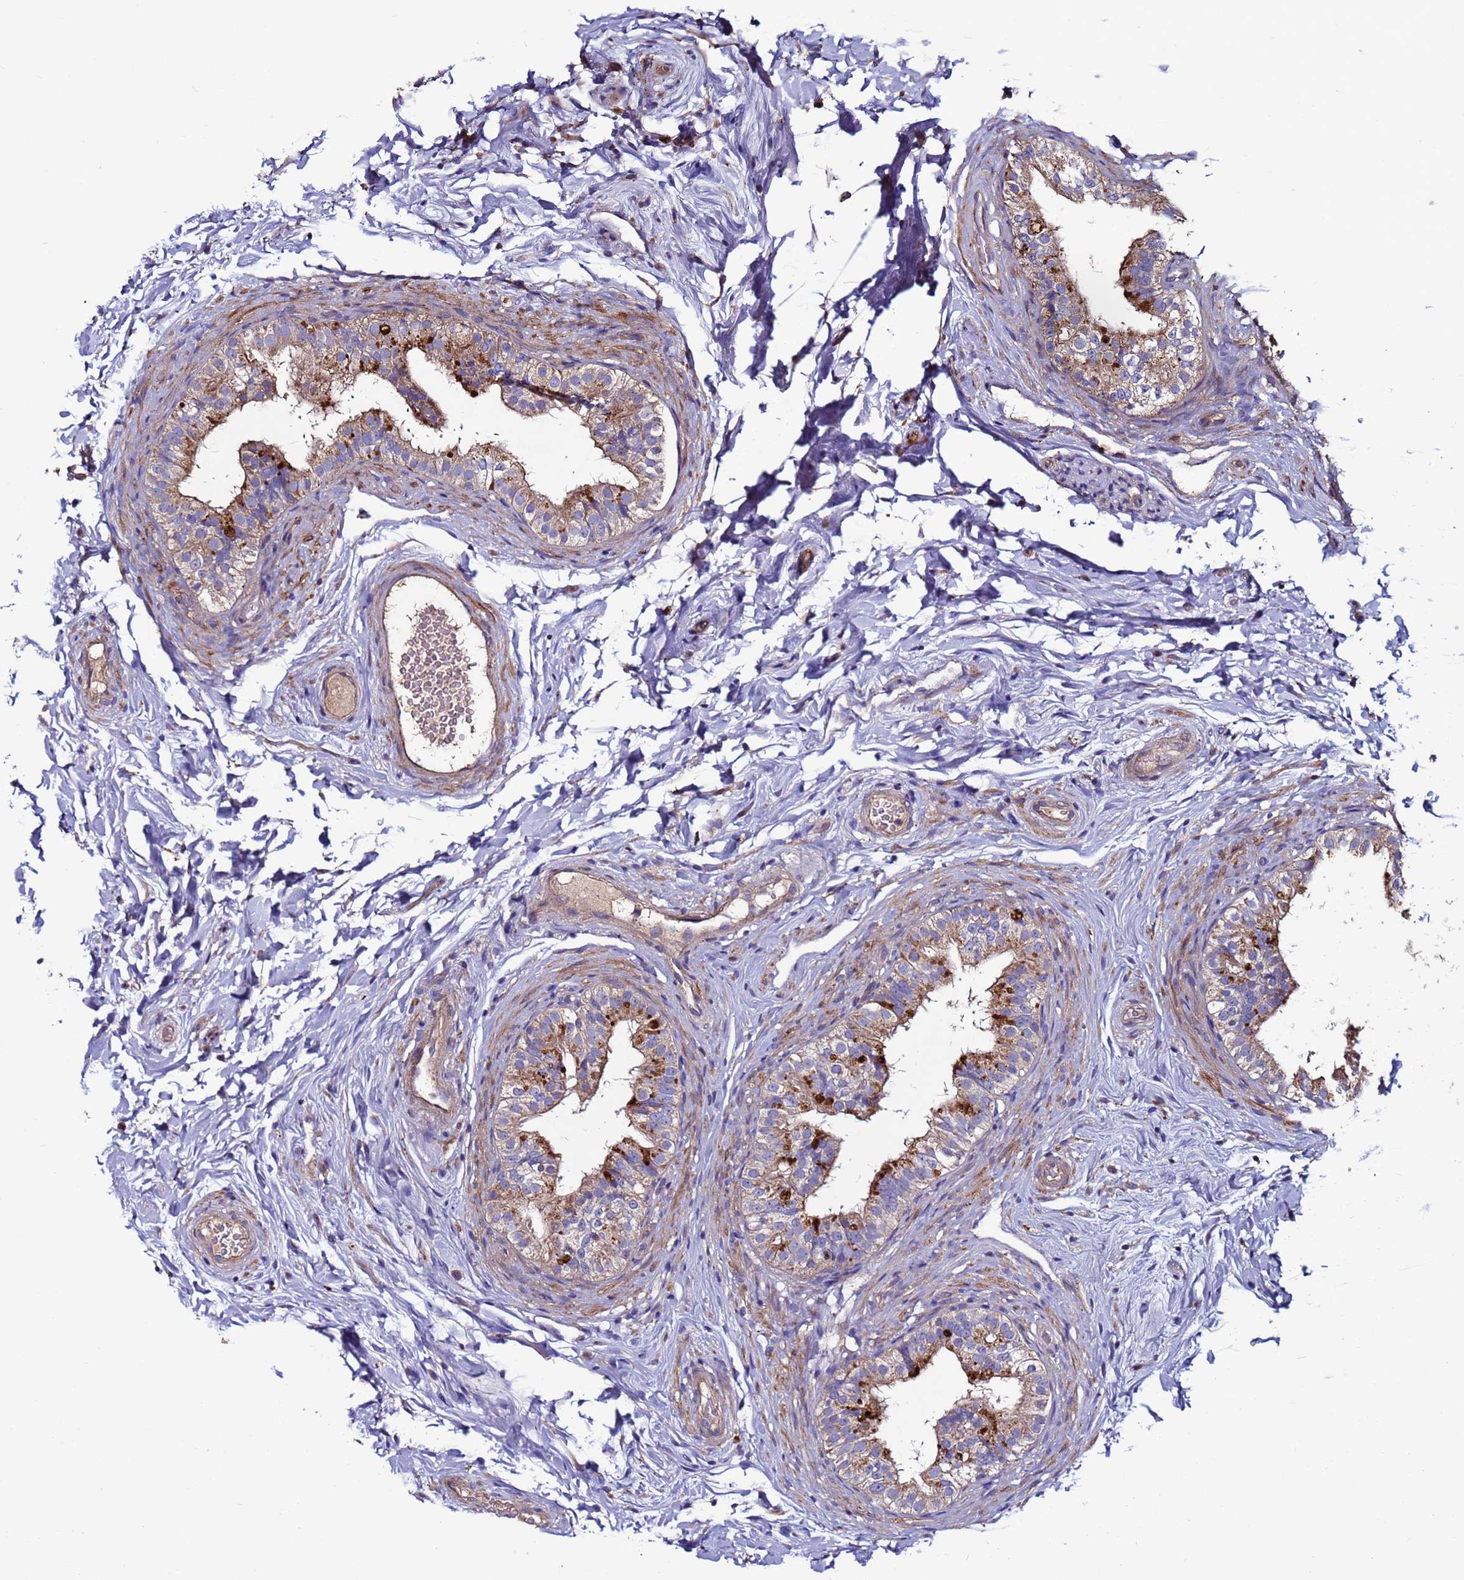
{"staining": {"intensity": "moderate", "quantity": "25%-75%", "location": "cytoplasmic/membranous"}, "tissue": "epididymis", "cell_type": "Glandular cells", "image_type": "normal", "snomed": [{"axis": "morphology", "description": "Normal tissue, NOS"}, {"axis": "topography", "description": "Epididymis"}], "caption": "Immunohistochemistry (IHC) (DAB) staining of normal human epididymis demonstrates moderate cytoplasmic/membranous protein expression in approximately 25%-75% of glandular cells. (DAB (3,3'-diaminobenzidine) IHC, brown staining for protein, blue staining for nuclei).", "gene": "CEP55", "patient": {"sex": "male", "age": 49}}